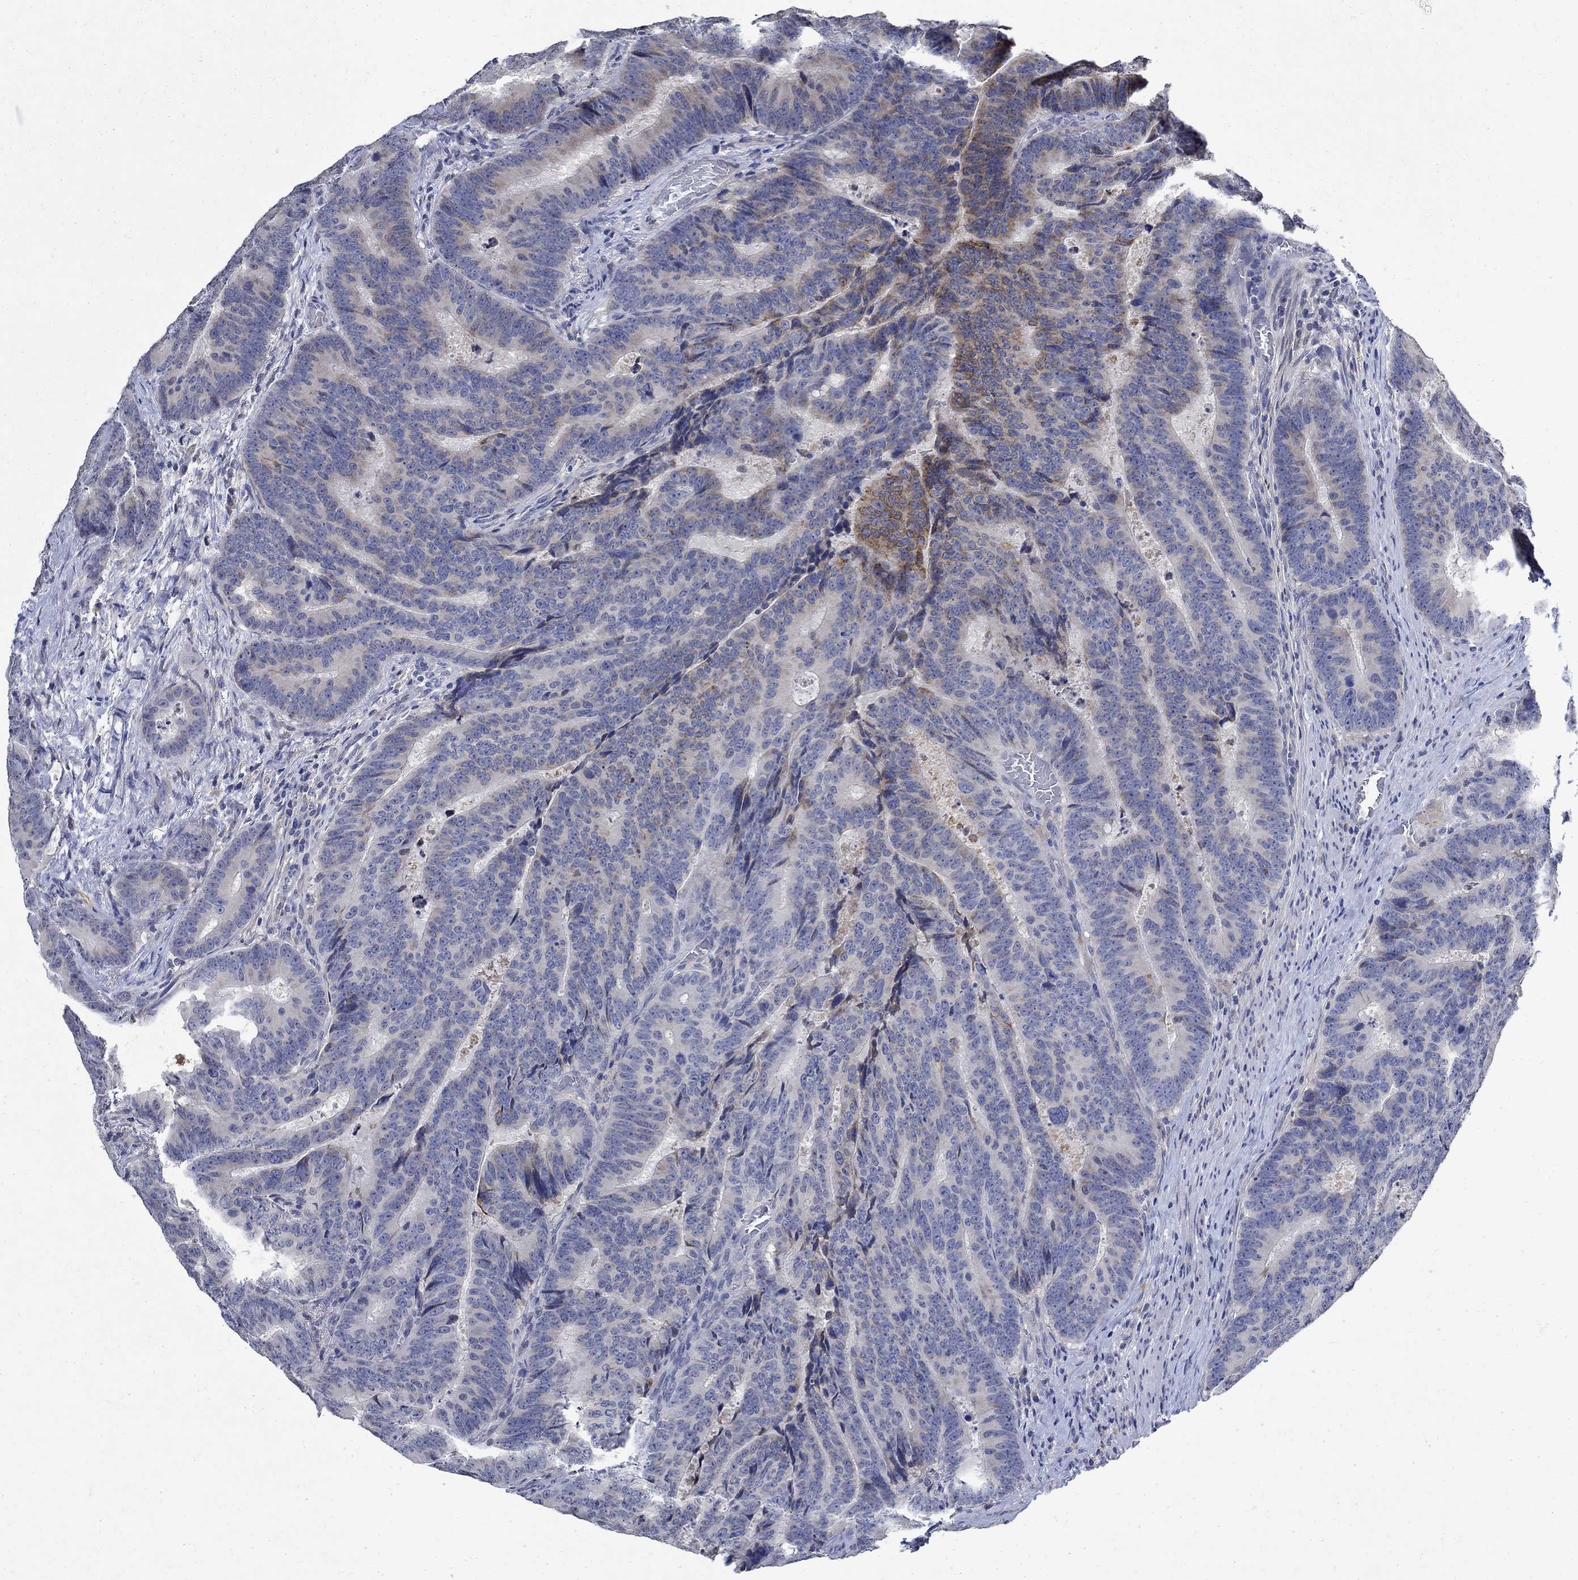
{"staining": {"intensity": "strong", "quantity": "<25%", "location": "cytoplasmic/membranous"}, "tissue": "colorectal cancer", "cell_type": "Tumor cells", "image_type": "cancer", "snomed": [{"axis": "morphology", "description": "Adenocarcinoma, NOS"}, {"axis": "topography", "description": "Colon"}], "caption": "High-magnification brightfield microscopy of colorectal adenocarcinoma stained with DAB (3,3'-diaminobenzidine) (brown) and counterstained with hematoxylin (blue). tumor cells exhibit strong cytoplasmic/membranous expression is seen in approximately<25% of cells. The protein is shown in brown color, while the nuclei are stained blue.", "gene": "TMEM169", "patient": {"sex": "female", "age": 82}}